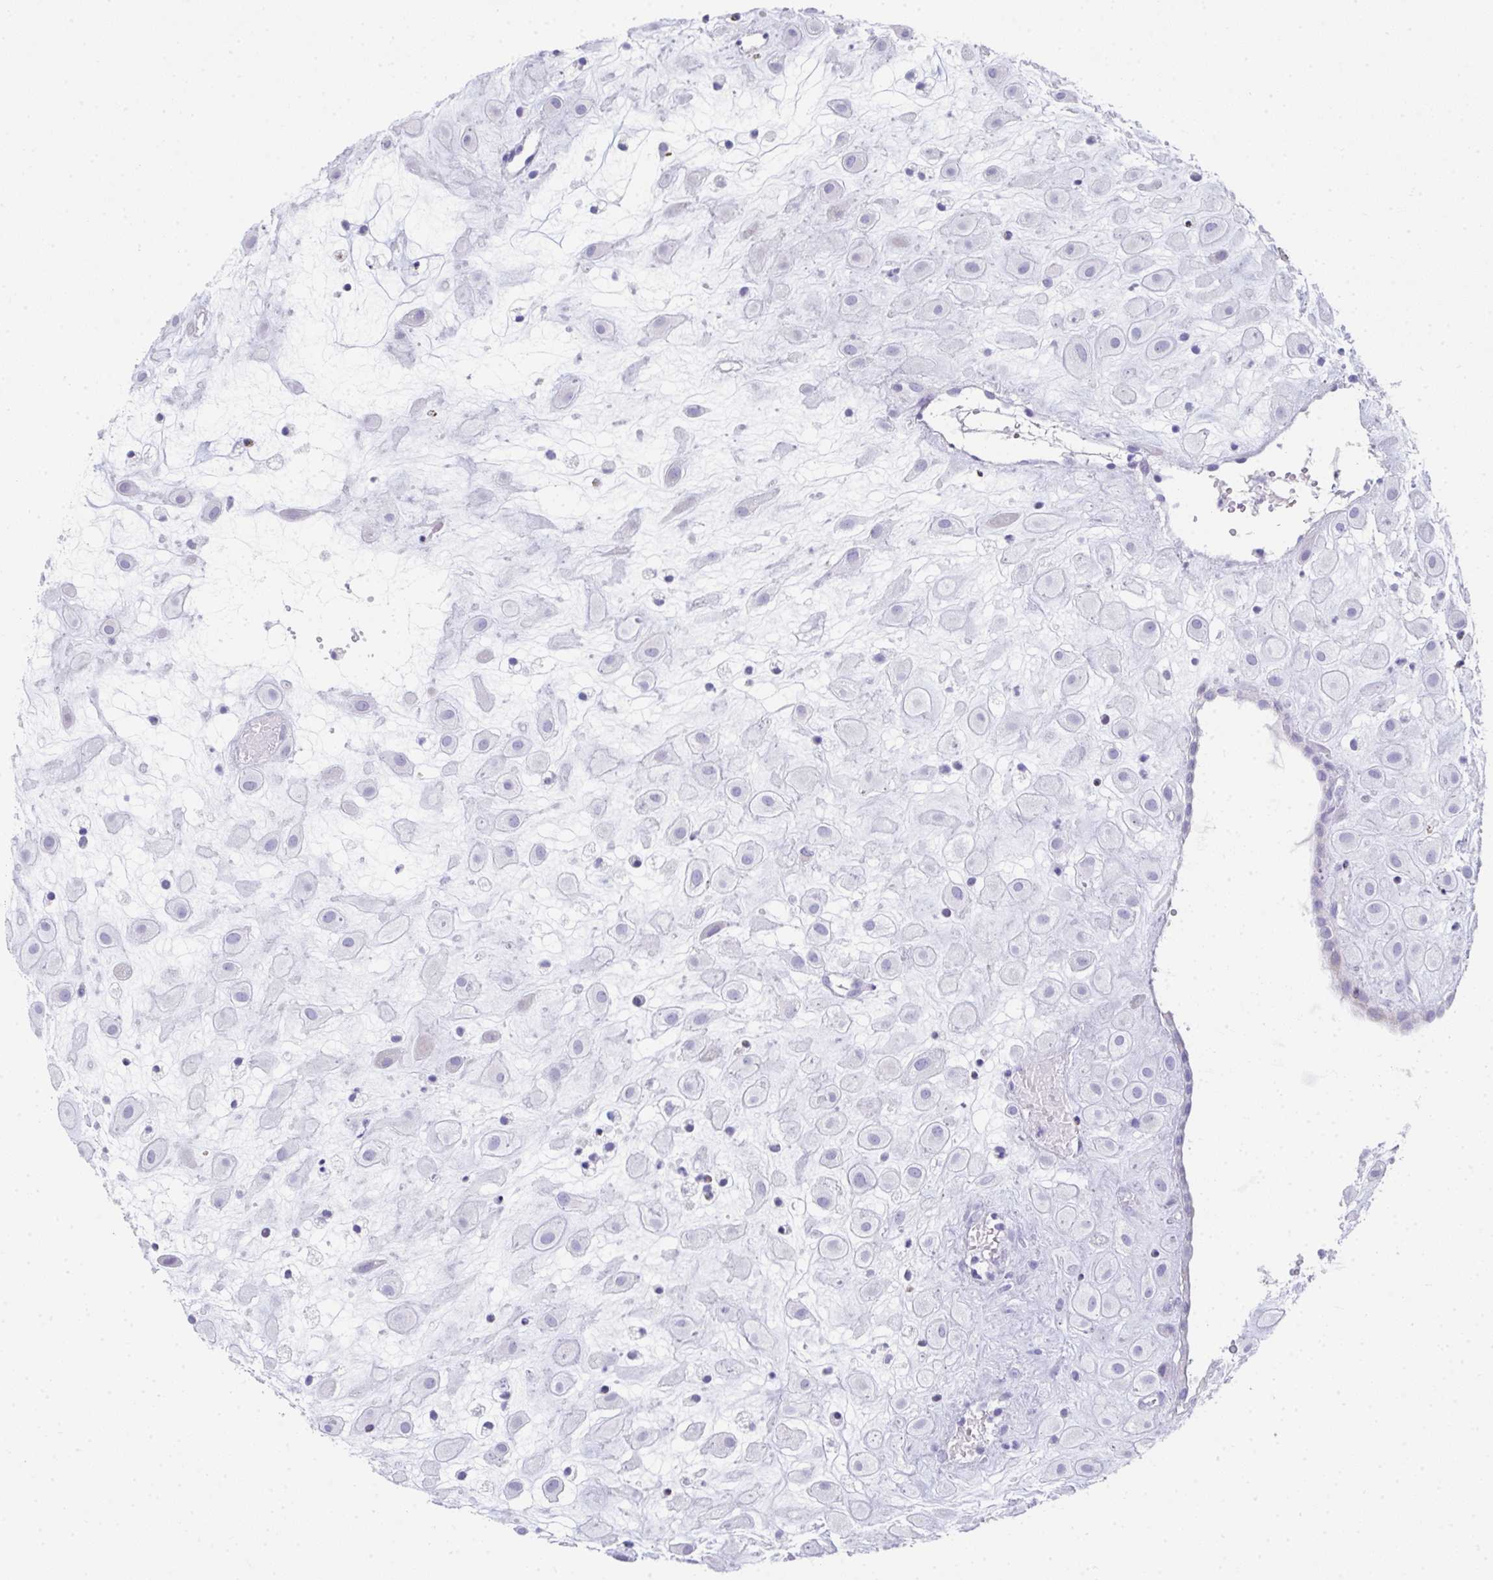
{"staining": {"intensity": "negative", "quantity": "none", "location": "none"}, "tissue": "placenta", "cell_type": "Decidual cells", "image_type": "normal", "snomed": [{"axis": "morphology", "description": "Normal tissue, NOS"}, {"axis": "topography", "description": "Placenta"}], "caption": "Placenta was stained to show a protein in brown. There is no significant positivity in decidual cells. (DAB immunohistochemistry, high magnification).", "gene": "RLF", "patient": {"sex": "female", "age": 24}}